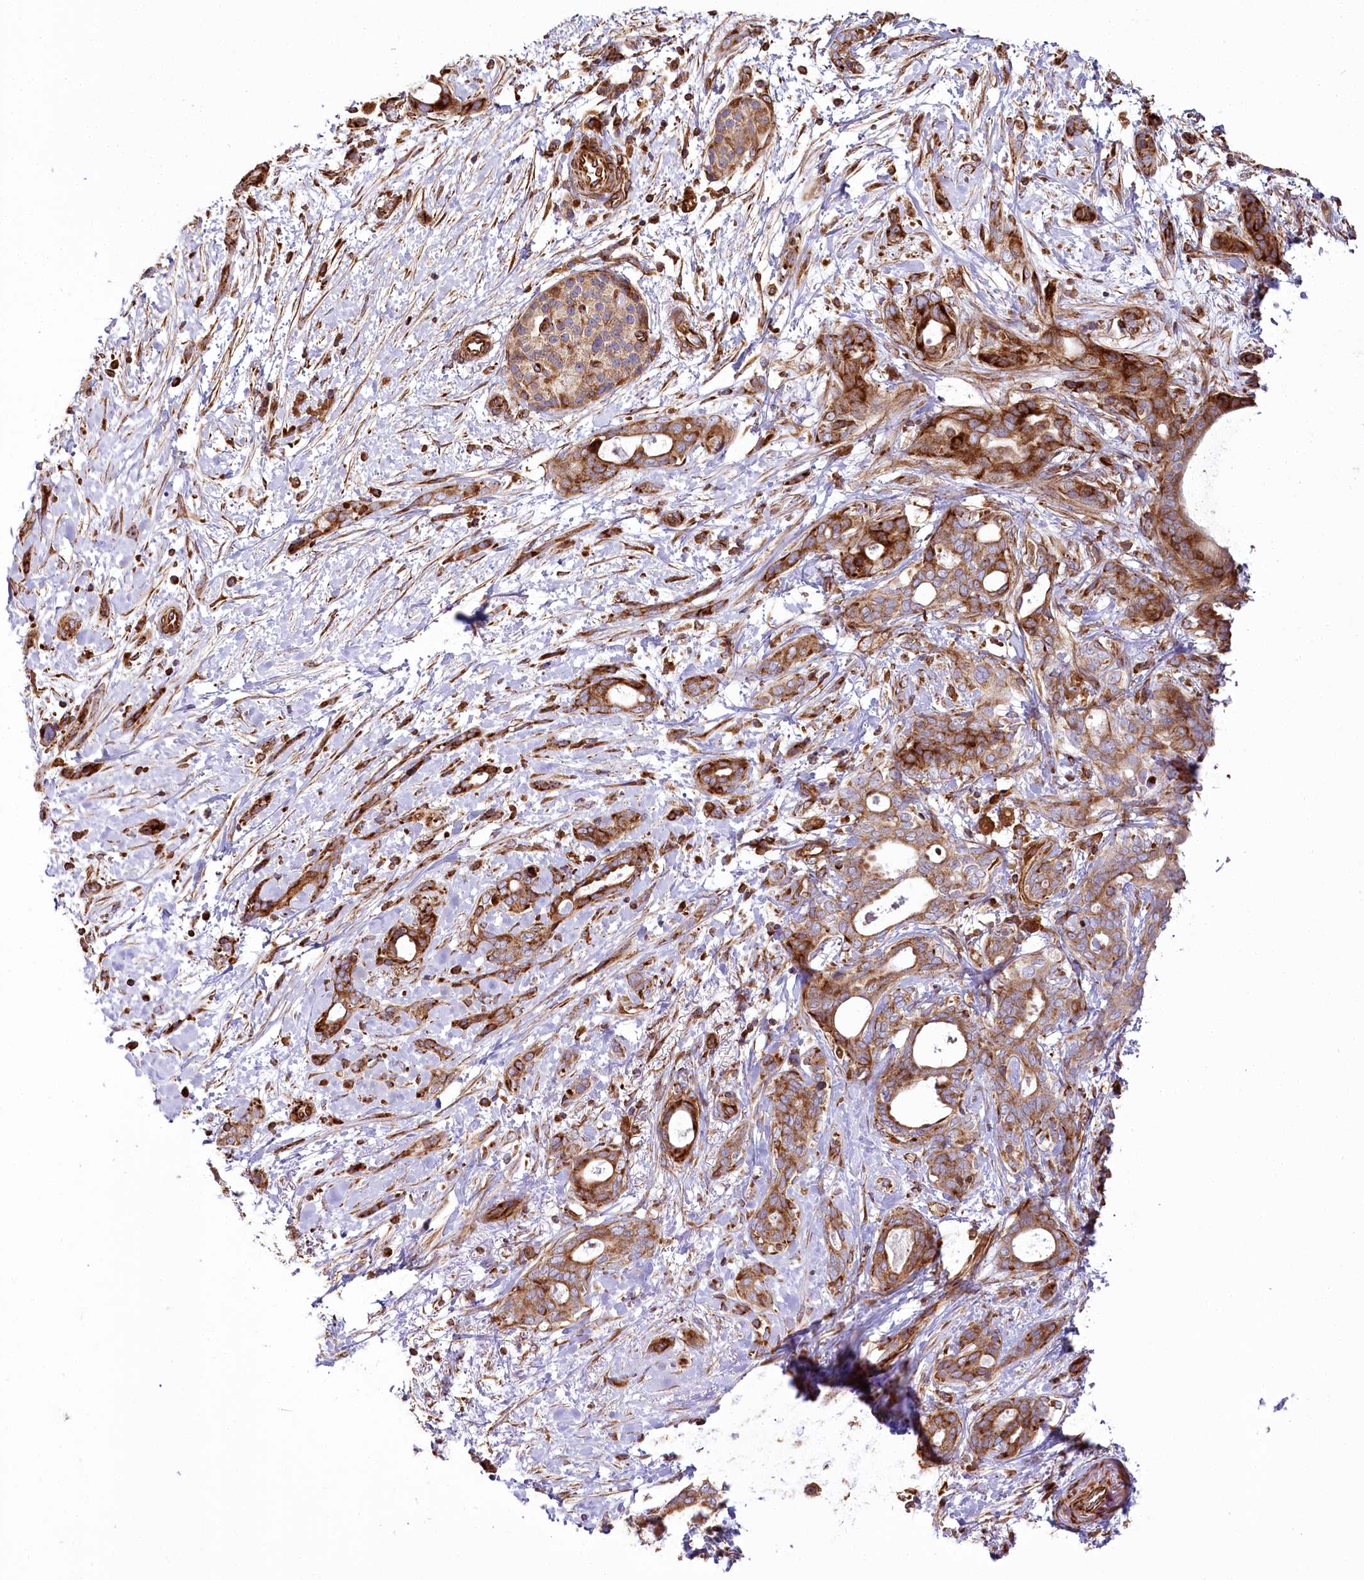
{"staining": {"intensity": "moderate", "quantity": ">75%", "location": "cytoplasmic/membranous"}, "tissue": "pancreatic cancer", "cell_type": "Tumor cells", "image_type": "cancer", "snomed": [{"axis": "morphology", "description": "Normal tissue, NOS"}, {"axis": "morphology", "description": "Adenocarcinoma, NOS"}, {"axis": "topography", "description": "Pancreas"}, {"axis": "topography", "description": "Peripheral nerve tissue"}], "caption": "Immunohistochemical staining of pancreatic cancer shows medium levels of moderate cytoplasmic/membranous positivity in about >75% of tumor cells.", "gene": "THUMPD3", "patient": {"sex": "female", "age": 63}}